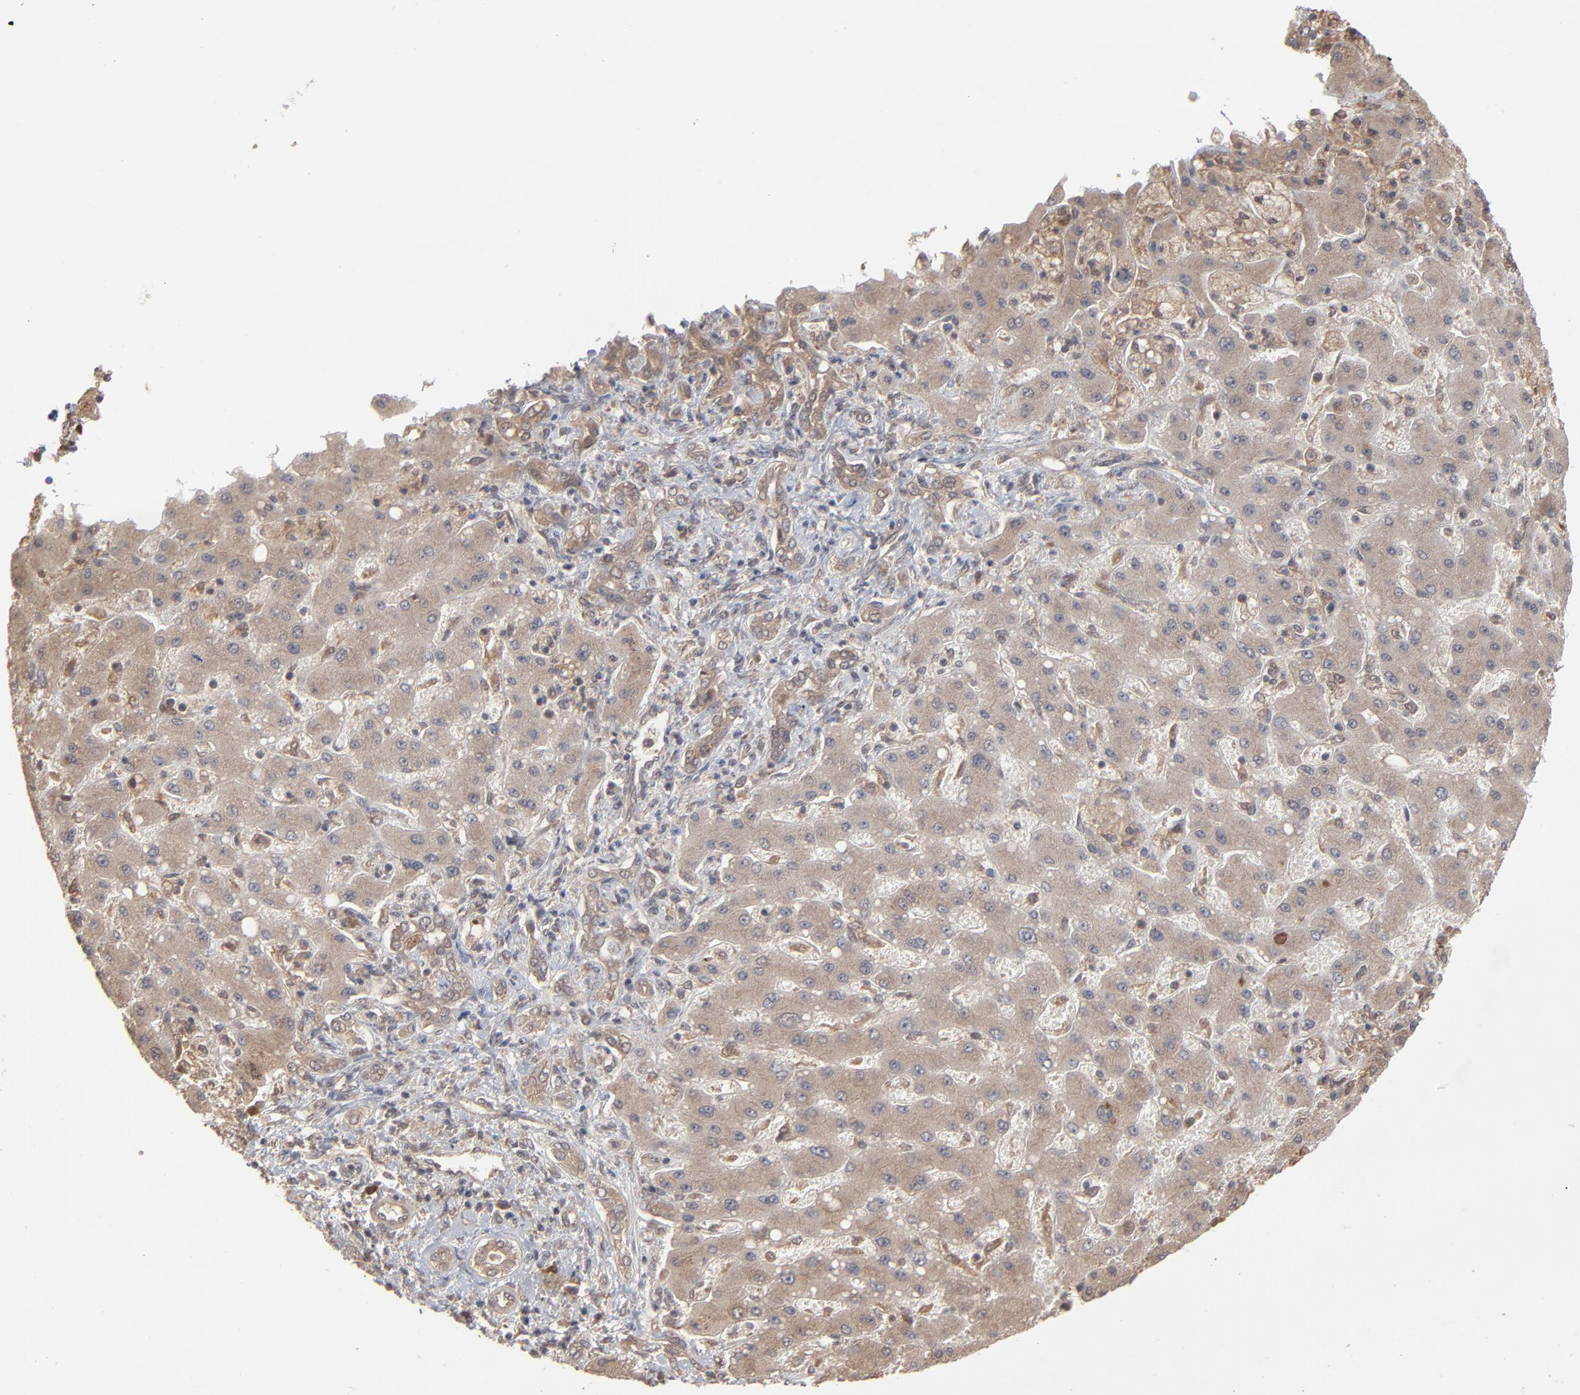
{"staining": {"intensity": "weak", "quantity": ">75%", "location": "cytoplasmic/membranous"}, "tissue": "liver cancer", "cell_type": "Tumor cells", "image_type": "cancer", "snomed": [{"axis": "morphology", "description": "Cholangiocarcinoma"}, {"axis": "topography", "description": "Liver"}], "caption": "Brown immunohistochemical staining in human liver cancer demonstrates weak cytoplasmic/membranous expression in about >75% of tumor cells.", "gene": "SCFD1", "patient": {"sex": "male", "age": 50}}